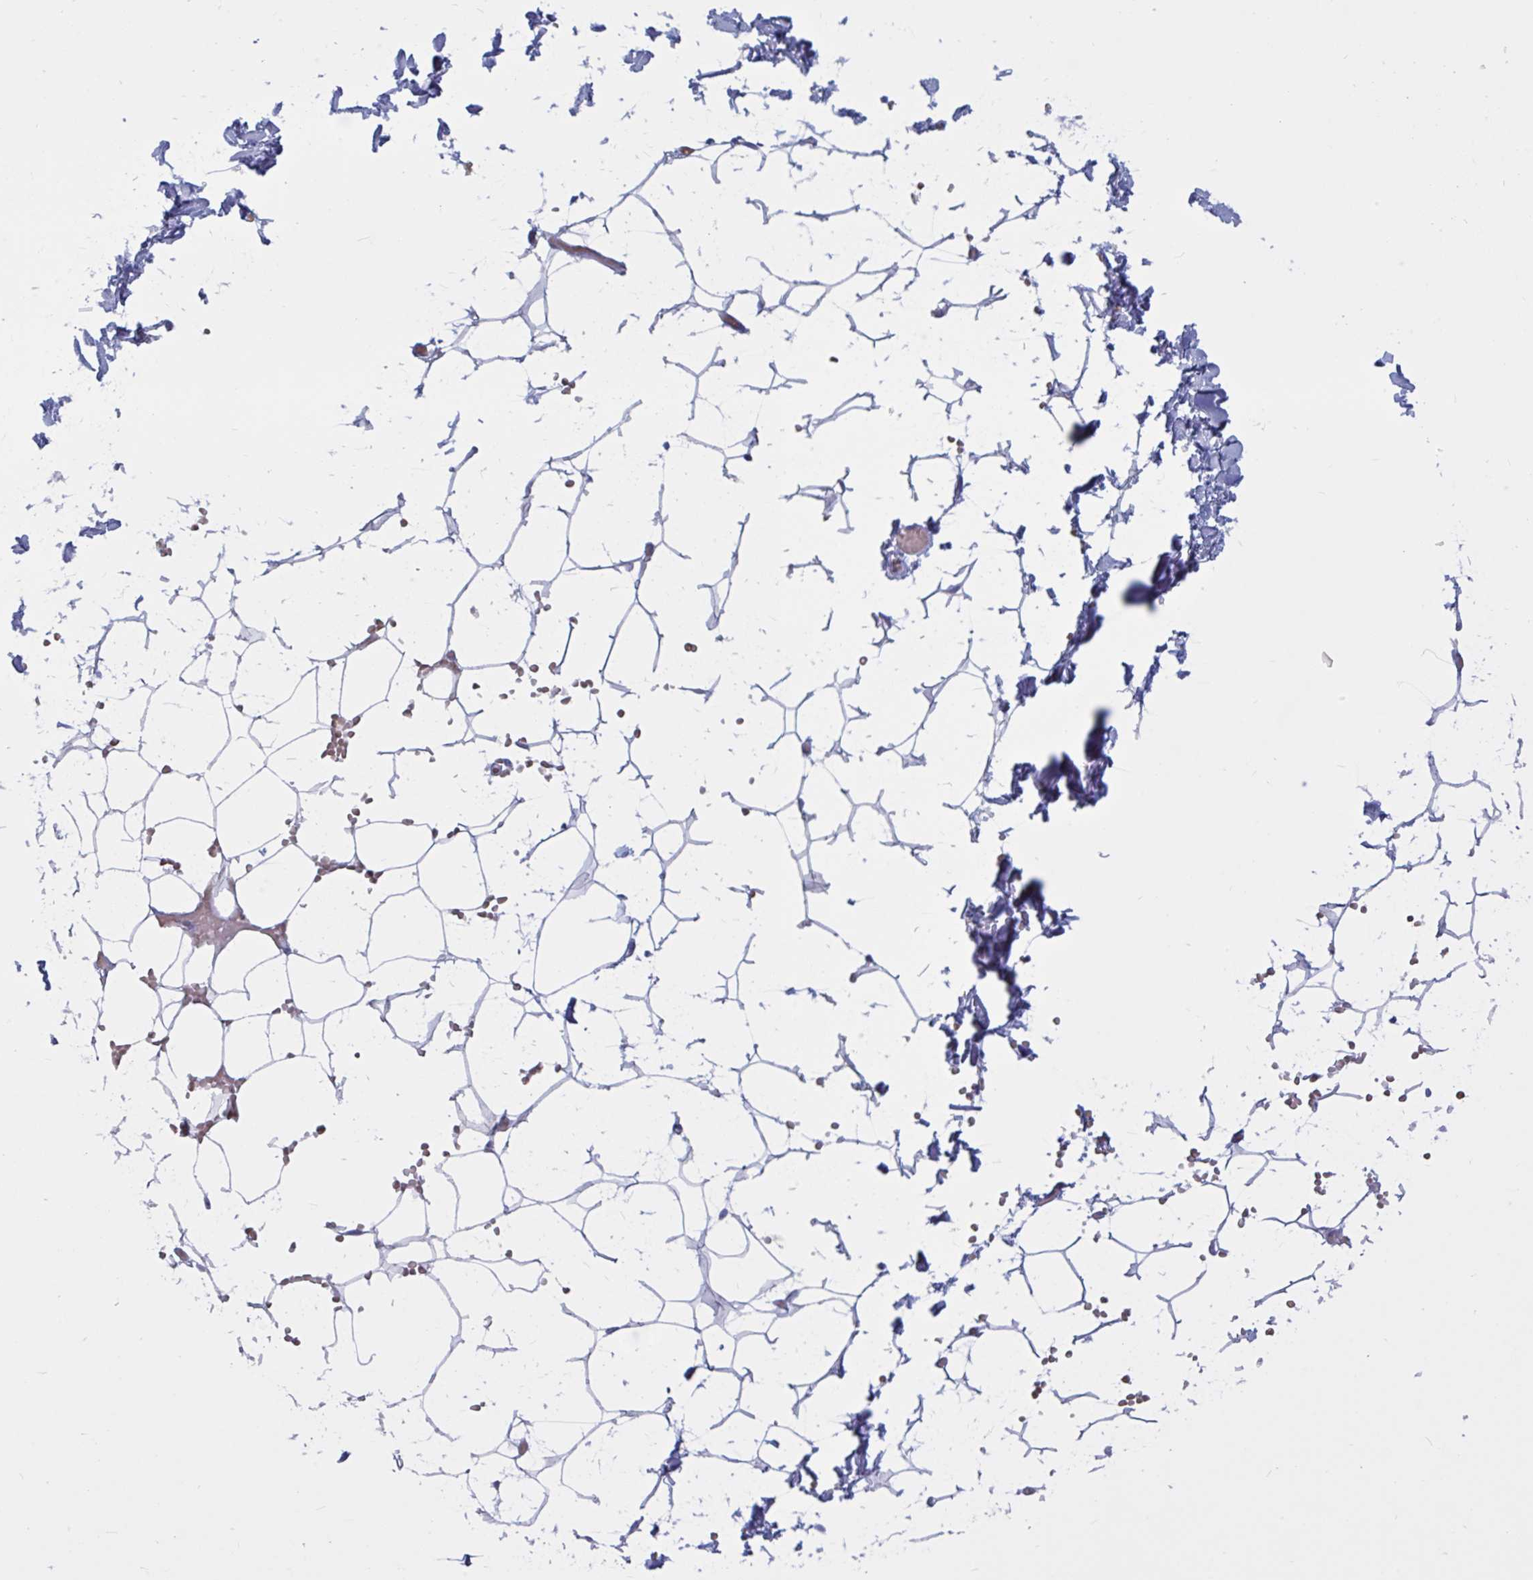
{"staining": {"intensity": "negative", "quantity": "none", "location": "none"}, "tissue": "adipose tissue", "cell_type": "Adipocytes", "image_type": "normal", "snomed": [{"axis": "morphology", "description": "Normal tissue, NOS"}, {"axis": "topography", "description": "Skin"}, {"axis": "topography", "description": "Peripheral nerve tissue"}], "caption": "IHC photomicrograph of normal adipose tissue: adipose tissue stained with DAB (3,3'-diaminobenzidine) shows no significant protein expression in adipocytes.", "gene": "ATG9A", "patient": {"sex": "female", "age": 56}}